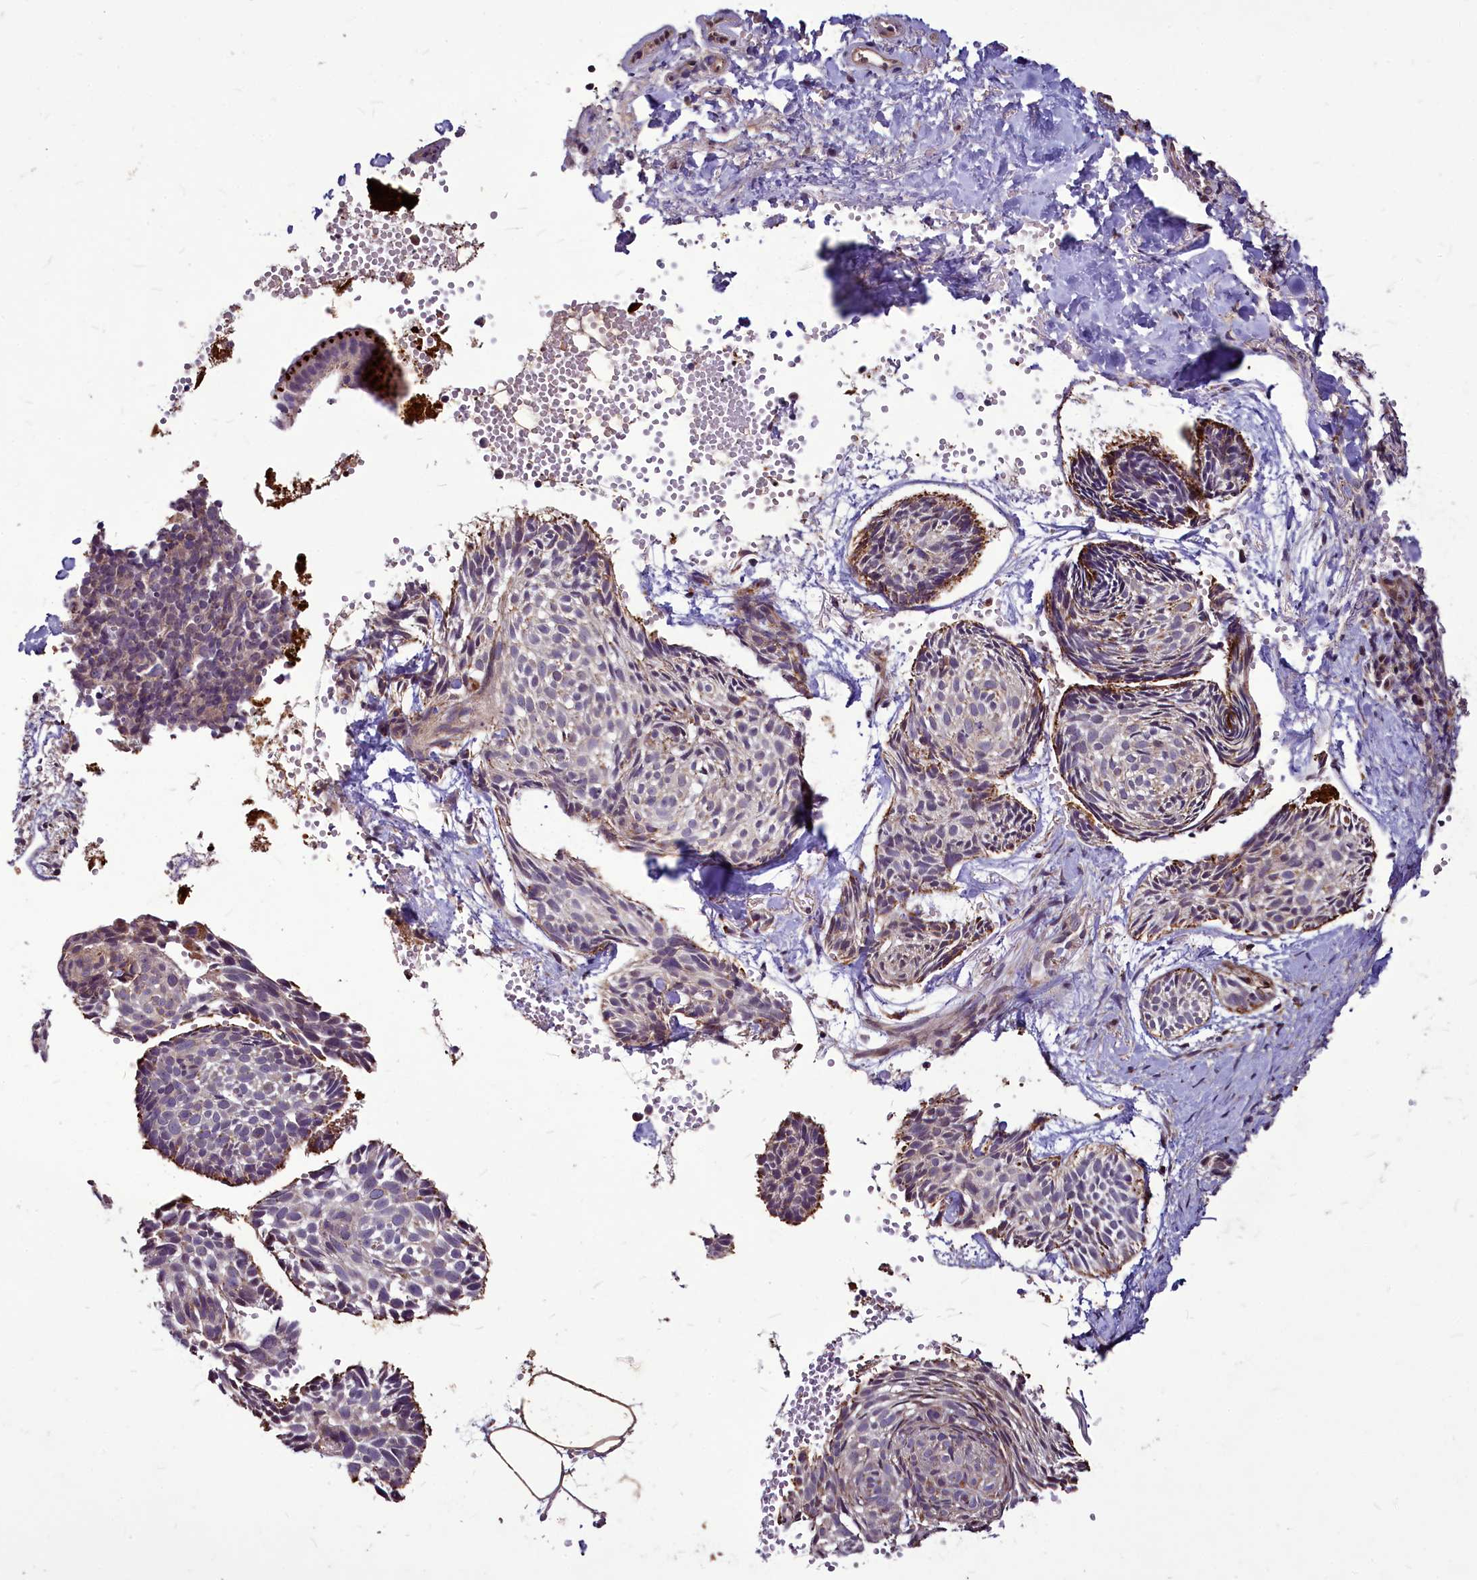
{"staining": {"intensity": "moderate", "quantity": "<25%", "location": "cytoplasmic/membranous"}, "tissue": "skin cancer", "cell_type": "Tumor cells", "image_type": "cancer", "snomed": [{"axis": "morphology", "description": "Normal tissue, NOS"}, {"axis": "morphology", "description": "Basal cell carcinoma"}, {"axis": "topography", "description": "Skin"}], "caption": "Basal cell carcinoma (skin) was stained to show a protein in brown. There is low levels of moderate cytoplasmic/membranous positivity in approximately <25% of tumor cells. Ihc stains the protein of interest in brown and the nuclei are stained blue.", "gene": "C11orf86", "patient": {"sex": "male", "age": 66}}